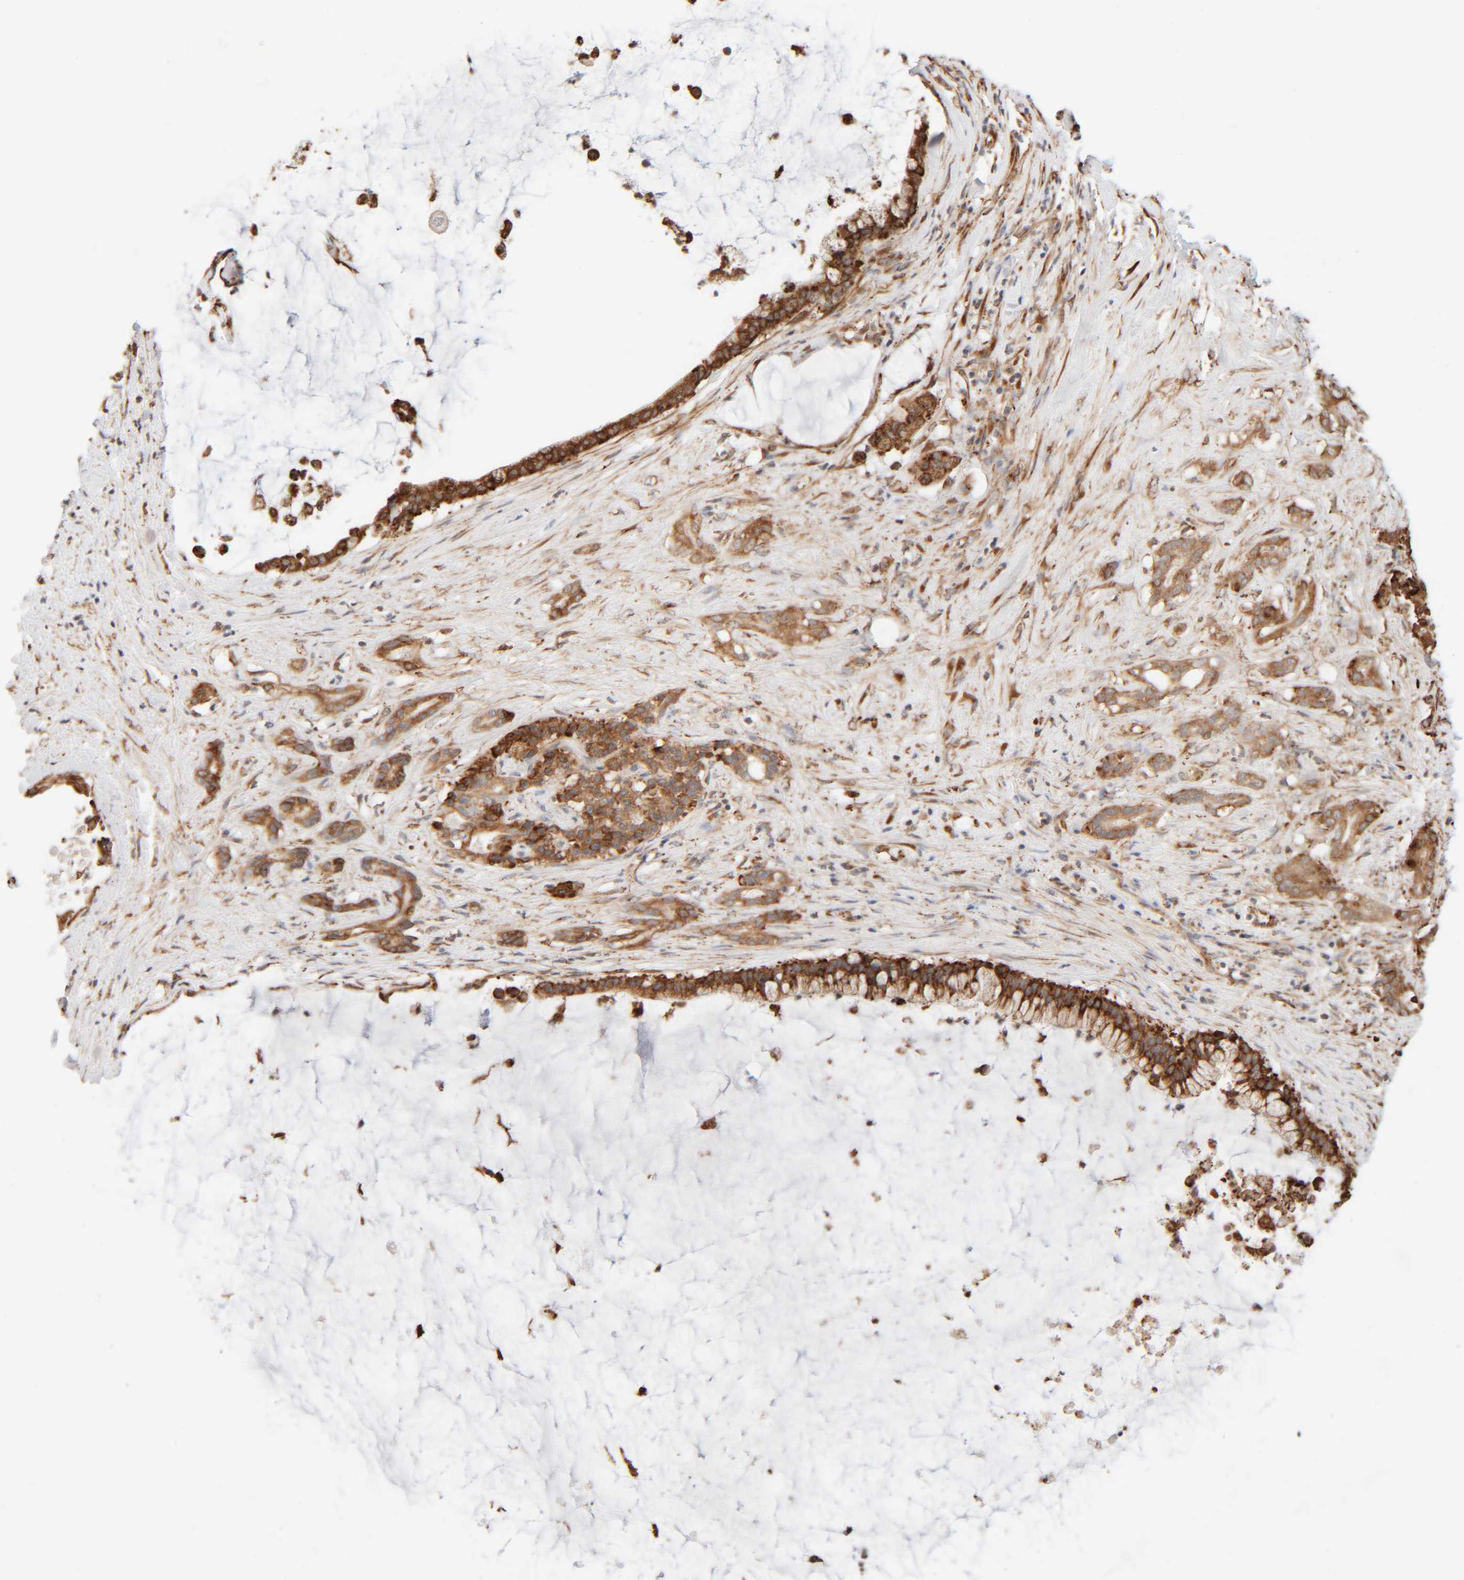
{"staining": {"intensity": "strong", "quantity": ">75%", "location": "cytoplasmic/membranous"}, "tissue": "pancreatic cancer", "cell_type": "Tumor cells", "image_type": "cancer", "snomed": [{"axis": "morphology", "description": "Adenocarcinoma, NOS"}, {"axis": "topography", "description": "Pancreas"}], "caption": "A high-resolution micrograph shows immunohistochemistry (IHC) staining of adenocarcinoma (pancreatic), which demonstrates strong cytoplasmic/membranous positivity in about >75% of tumor cells.", "gene": "INTS1", "patient": {"sex": "male", "age": 41}}